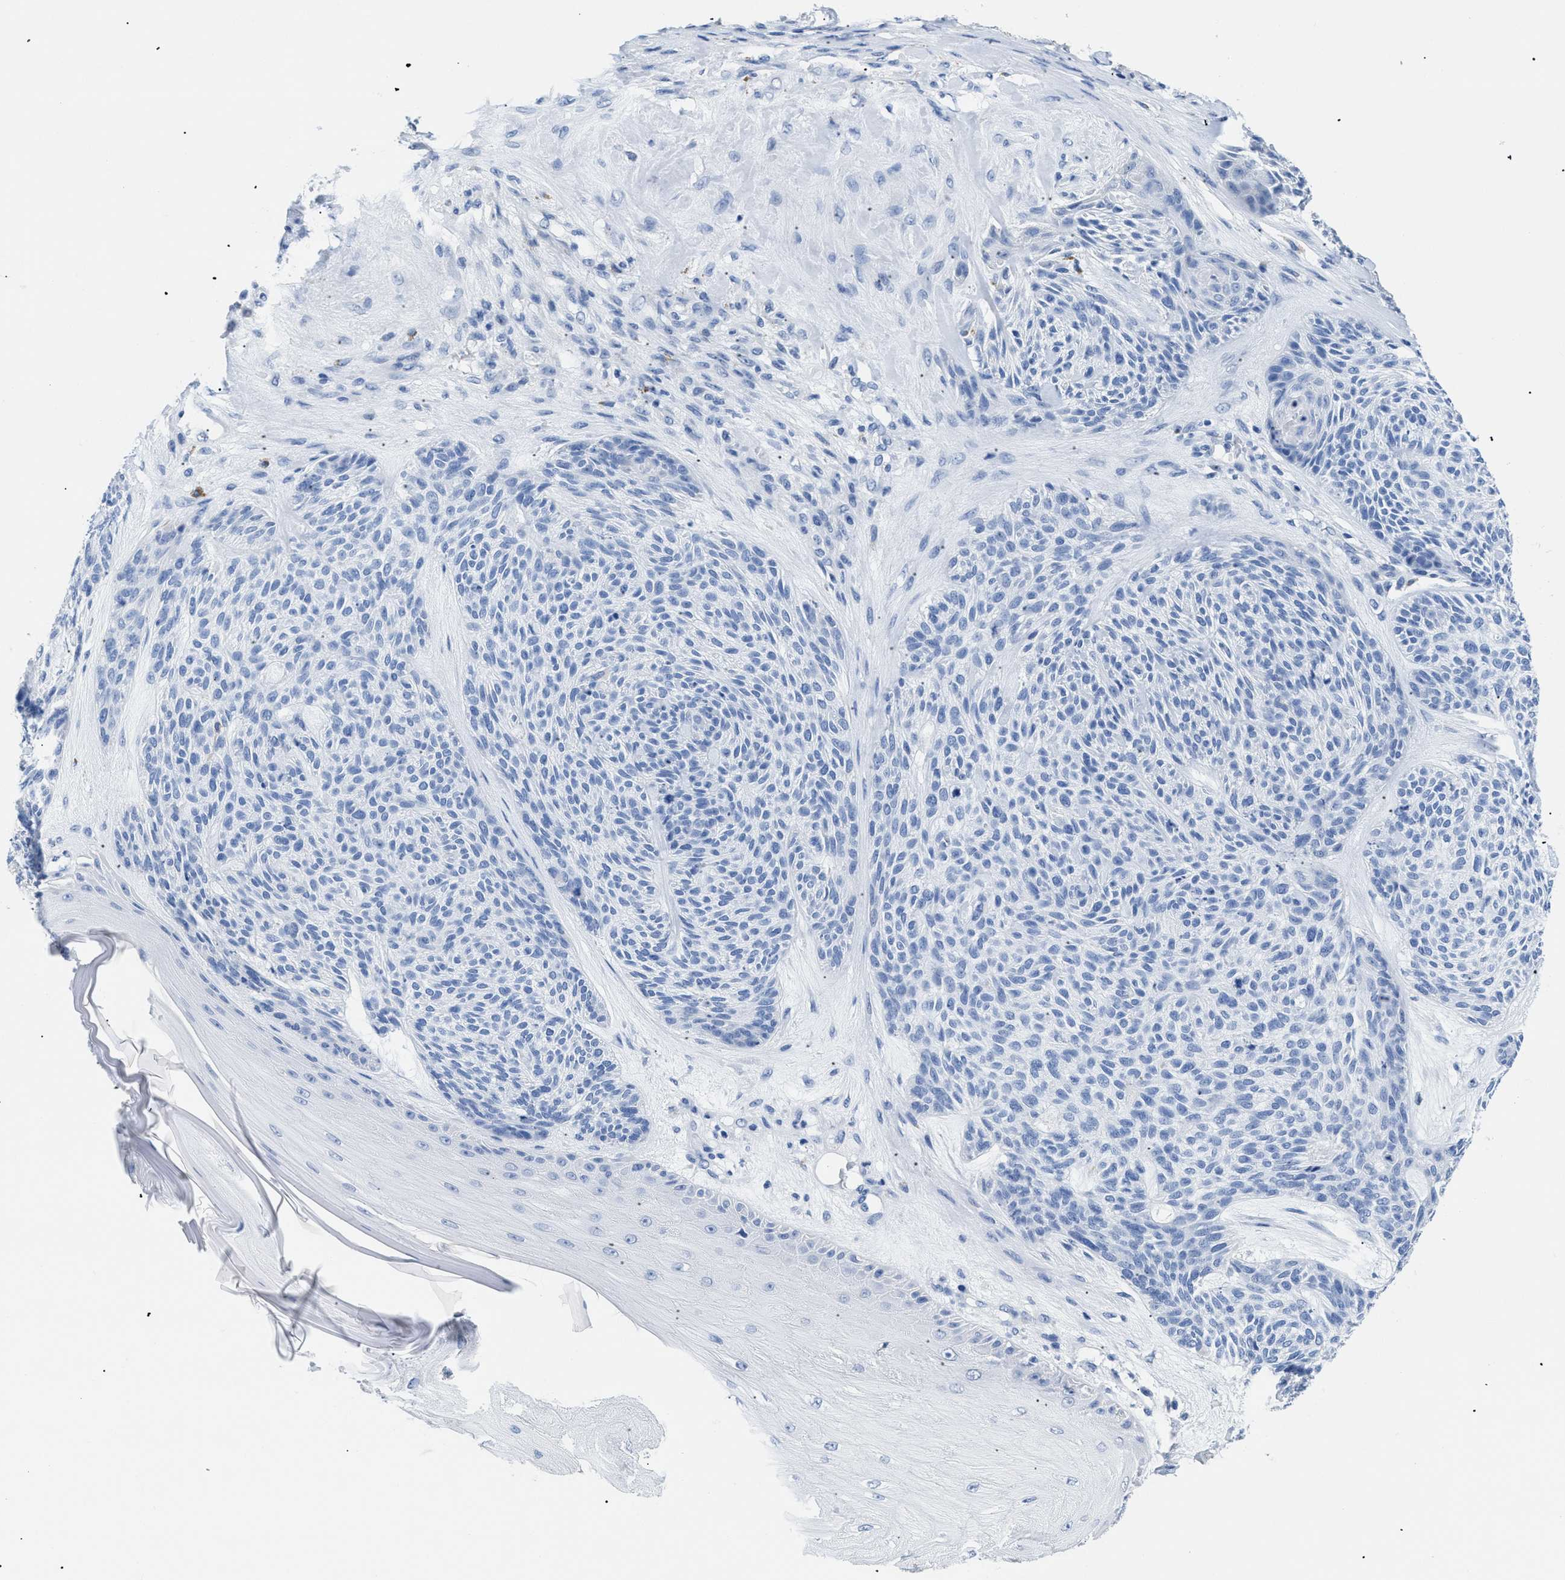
{"staining": {"intensity": "negative", "quantity": "none", "location": "none"}, "tissue": "skin cancer", "cell_type": "Tumor cells", "image_type": "cancer", "snomed": [{"axis": "morphology", "description": "Basal cell carcinoma"}, {"axis": "topography", "description": "Skin"}], "caption": "DAB immunohistochemical staining of basal cell carcinoma (skin) reveals no significant positivity in tumor cells. (DAB (3,3'-diaminobenzidine) immunohistochemistry (IHC), high magnification).", "gene": "APOBEC2", "patient": {"sex": "male", "age": 55}}